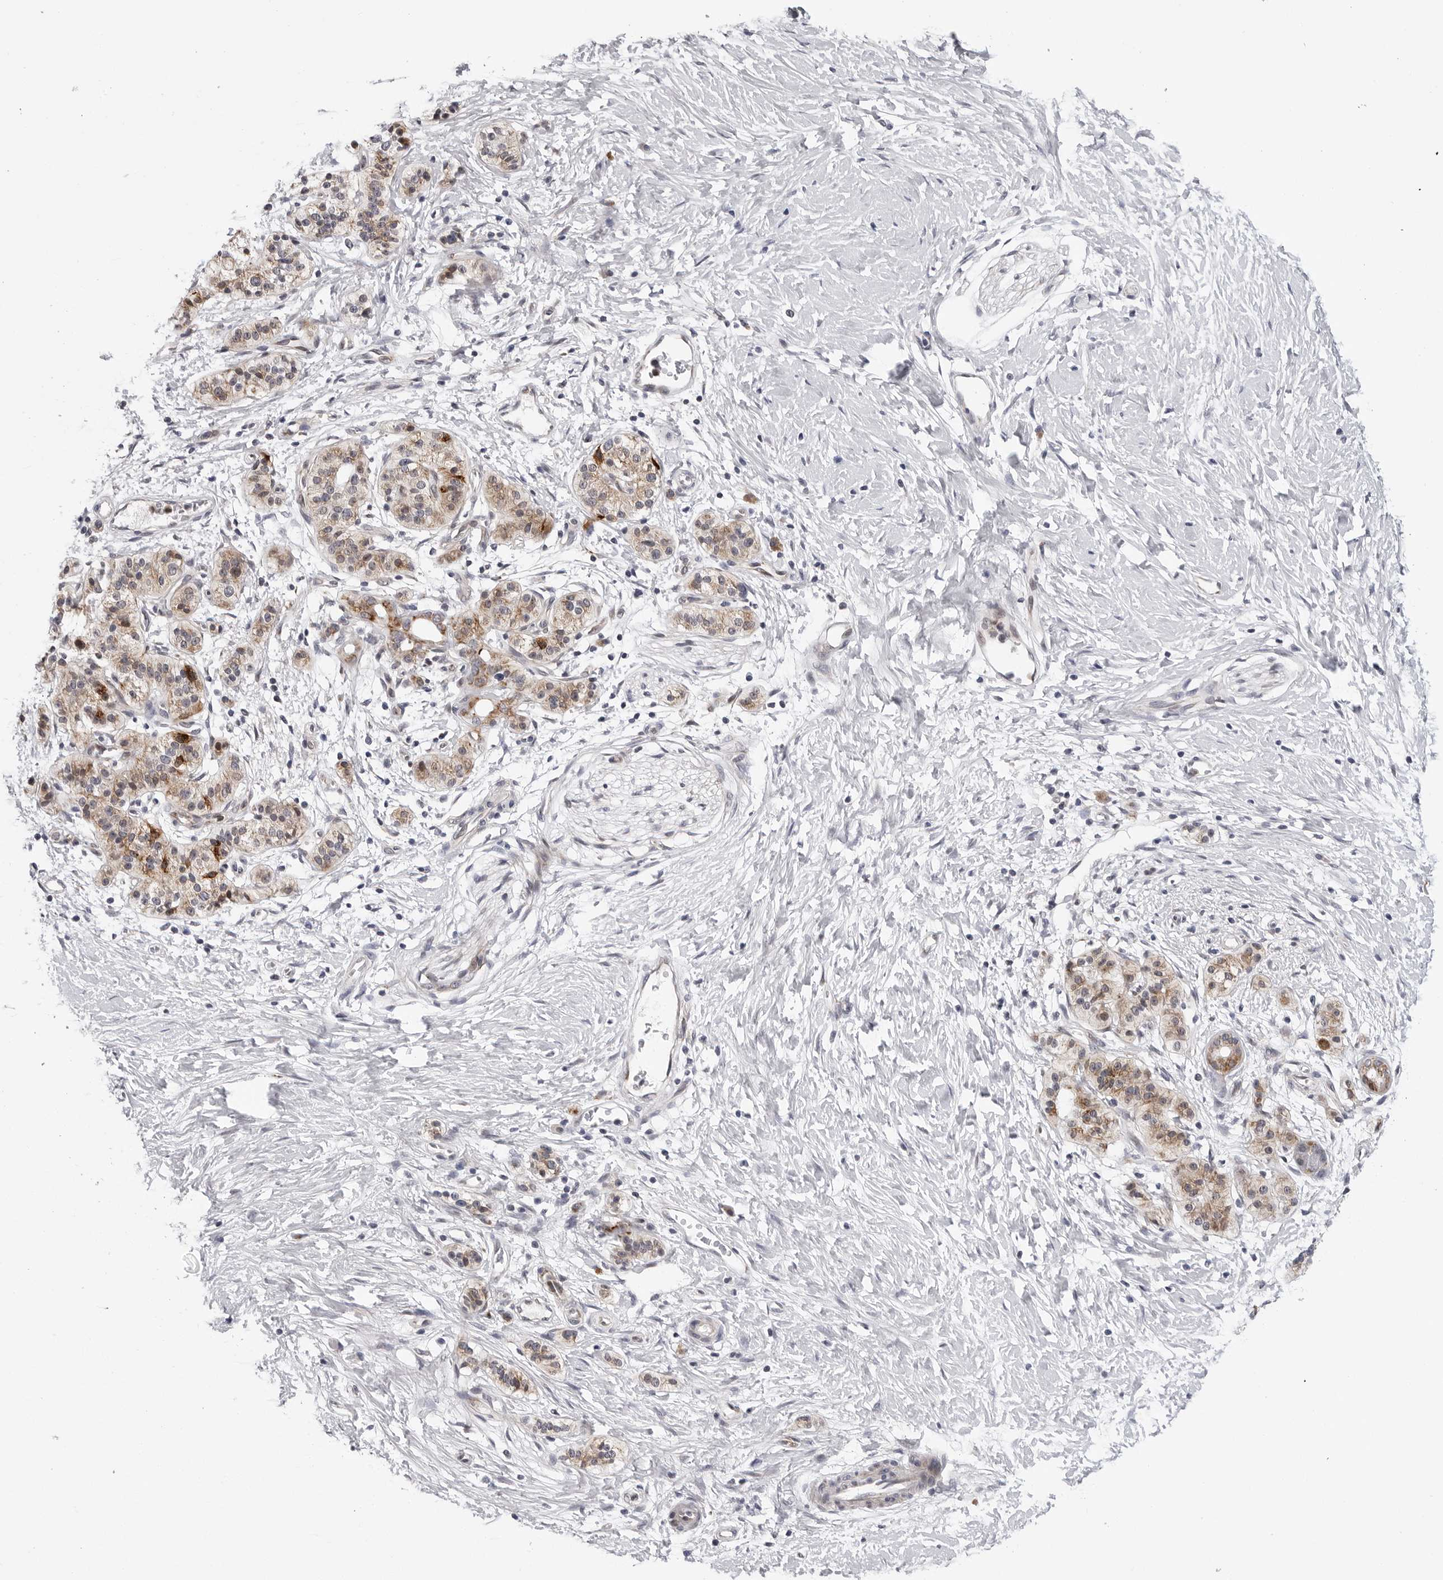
{"staining": {"intensity": "moderate", "quantity": ">75%", "location": "cytoplasmic/membranous"}, "tissue": "pancreatic cancer", "cell_type": "Tumor cells", "image_type": "cancer", "snomed": [{"axis": "morphology", "description": "Adenocarcinoma, NOS"}, {"axis": "topography", "description": "Pancreas"}], "caption": "Protein analysis of pancreatic cancer (adenocarcinoma) tissue exhibits moderate cytoplasmic/membranous staining in approximately >75% of tumor cells.", "gene": "CDK20", "patient": {"sex": "male", "age": 50}}